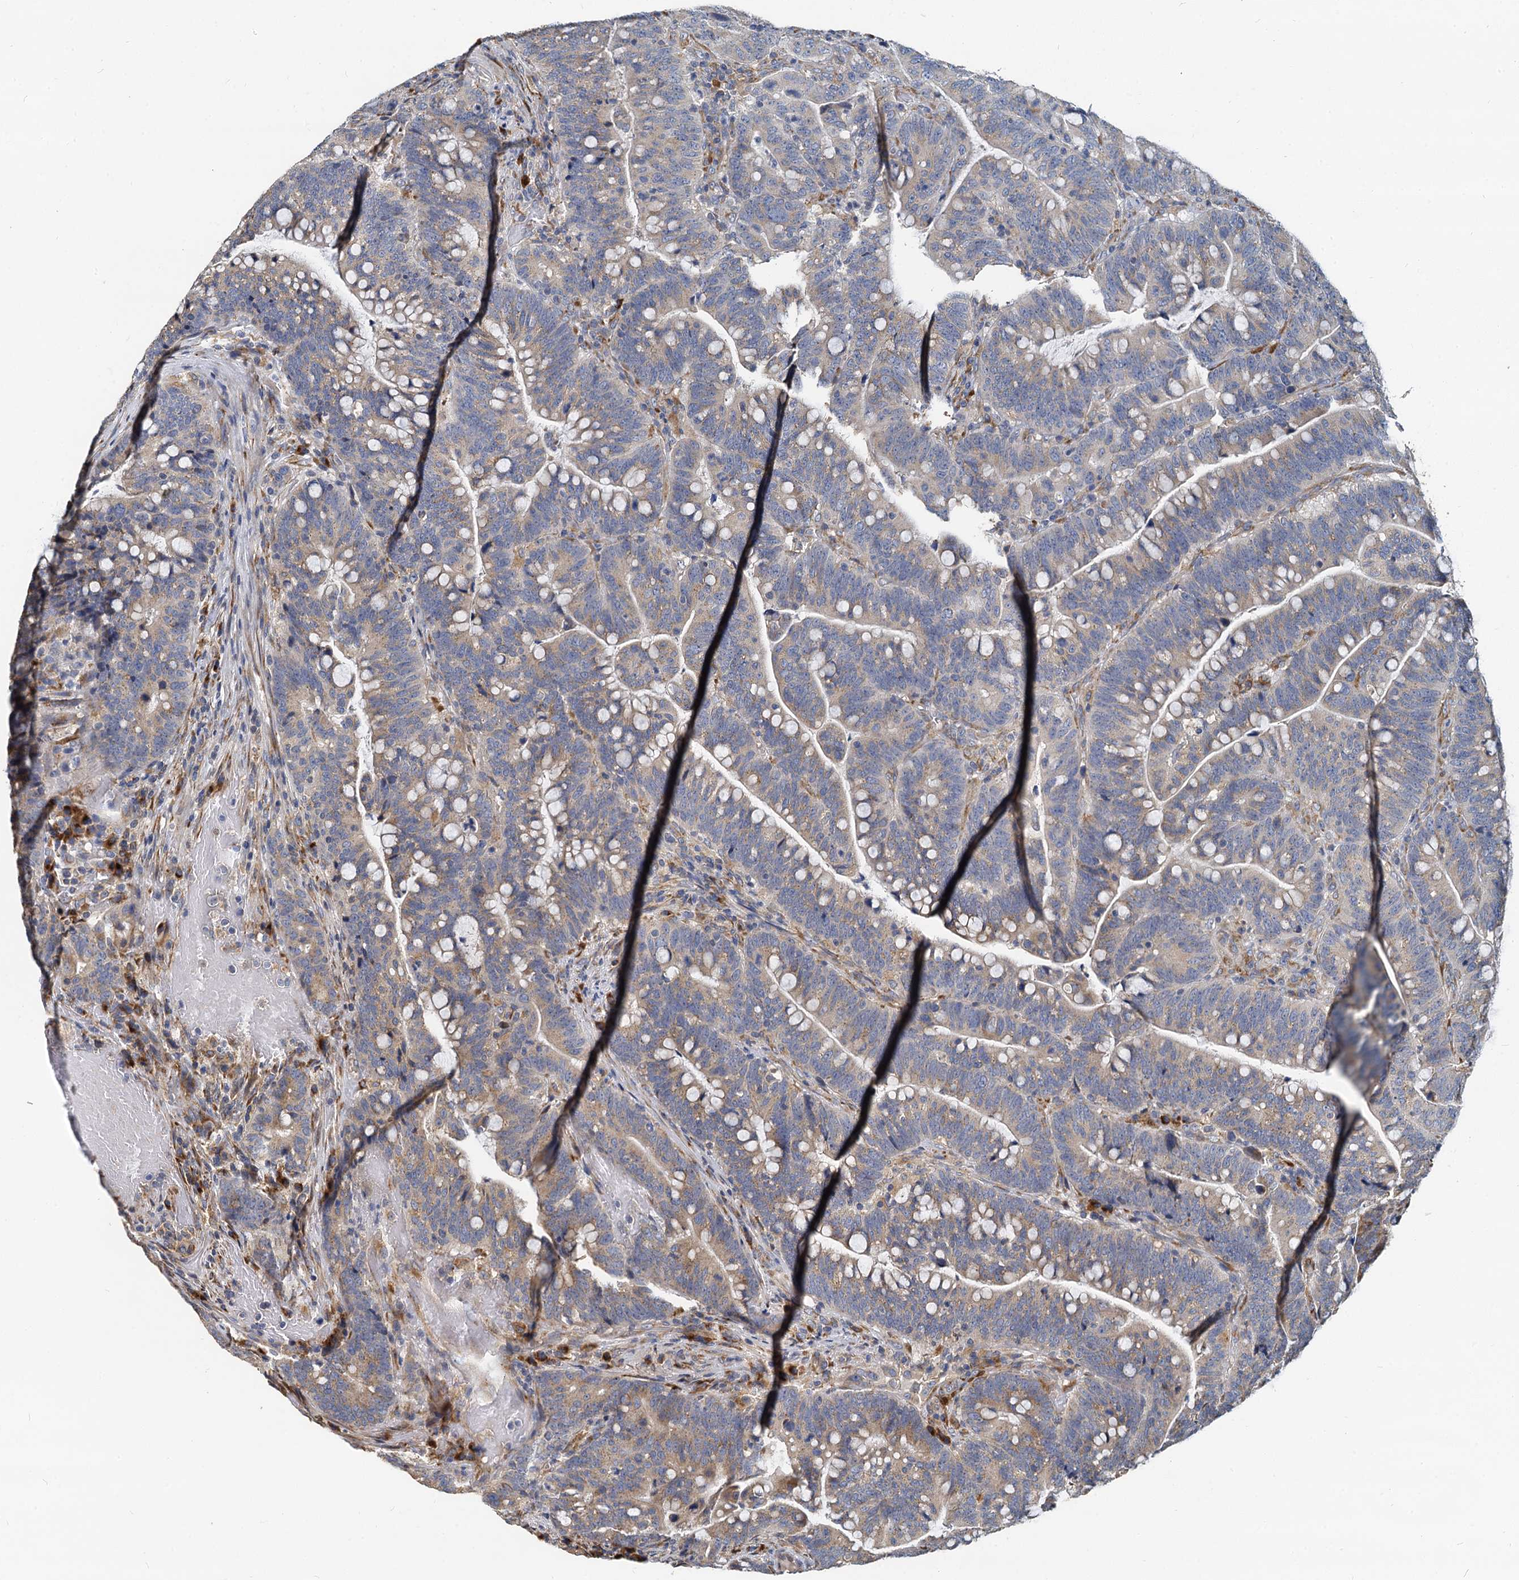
{"staining": {"intensity": "weak", "quantity": "25%-75%", "location": "cytoplasmic/membranous"}, "tissue": "colorectal cancer", "cell_type": "Tumor cells", "image_type": "cancer", "snomed": [{"axis": "morphology", "description": "Normal tissue, NOS"}, {"axis": "morphology", "description": "Adenocarcinoma, NOS"}, {"axis": "topography", "description": "Colon"}], "caption": "Immunohistochemistry (IHC) of colorectal cancer (adenocarcinoma) shows low levels of weak cytoplasmic/membranous positivity in approximately 25%-75% of tumor cells.", "gene": "NKAPD1", "patient": {"sex": "female", "age": 66}}